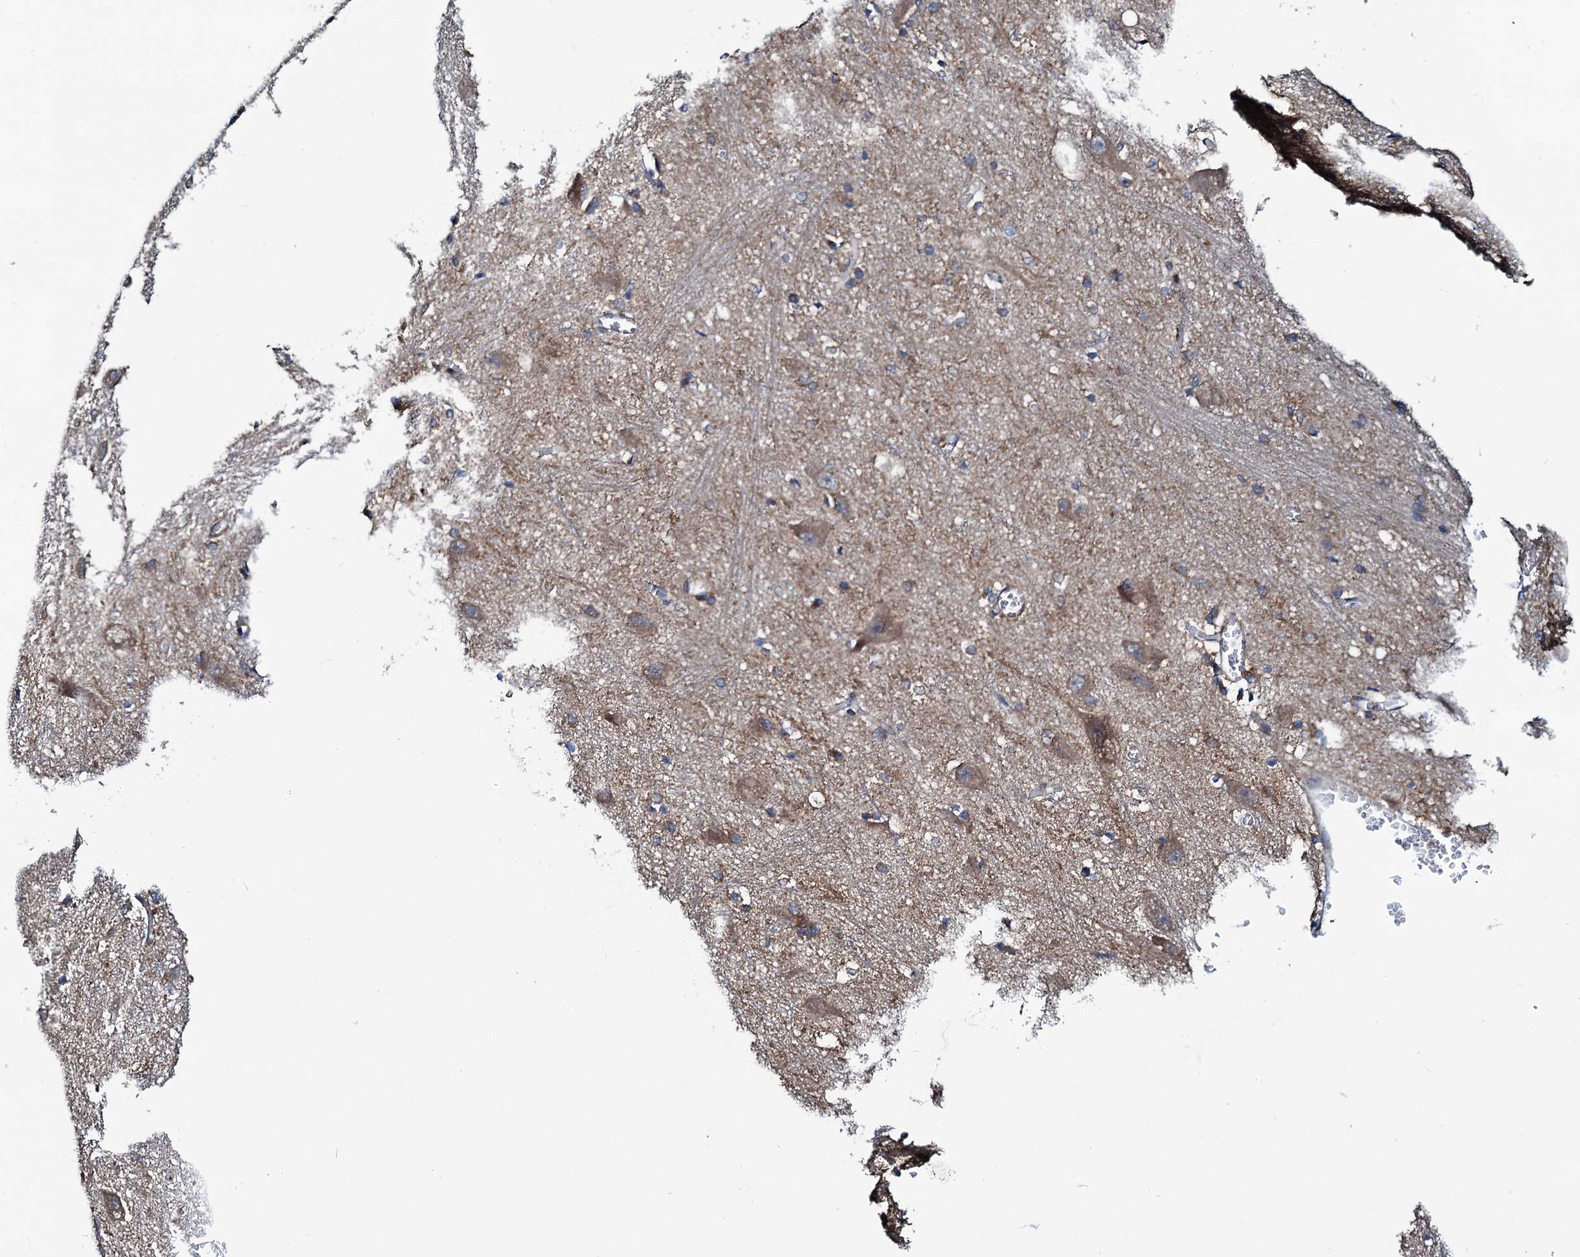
{"staining": {"intensity": "moderate", "quantity": "<25%", "location": "cytoplasmic/membranous"}, "tissue": "caudate", "cell_type": "Glial cells", "image_type": "normal", "snomed": [{"axis": "morphology", "description": "Normal tissue, NOS"}, {"axis": "topography", "description": "Lateral ventricle wall"}], "caption": "Immunohistochemical staining of normal human caudate reveals low levels of moderate cytoplasmic/membranous positivity in about <25% of glial cells. (Stains: DAB (3,3'-diaminobenzidine) in brown, nuclei in blue, Microscopy: brightfield microscopy at high magnification).", "gene": "NEK1", "patient": {"sex": "male", "age": 37}}